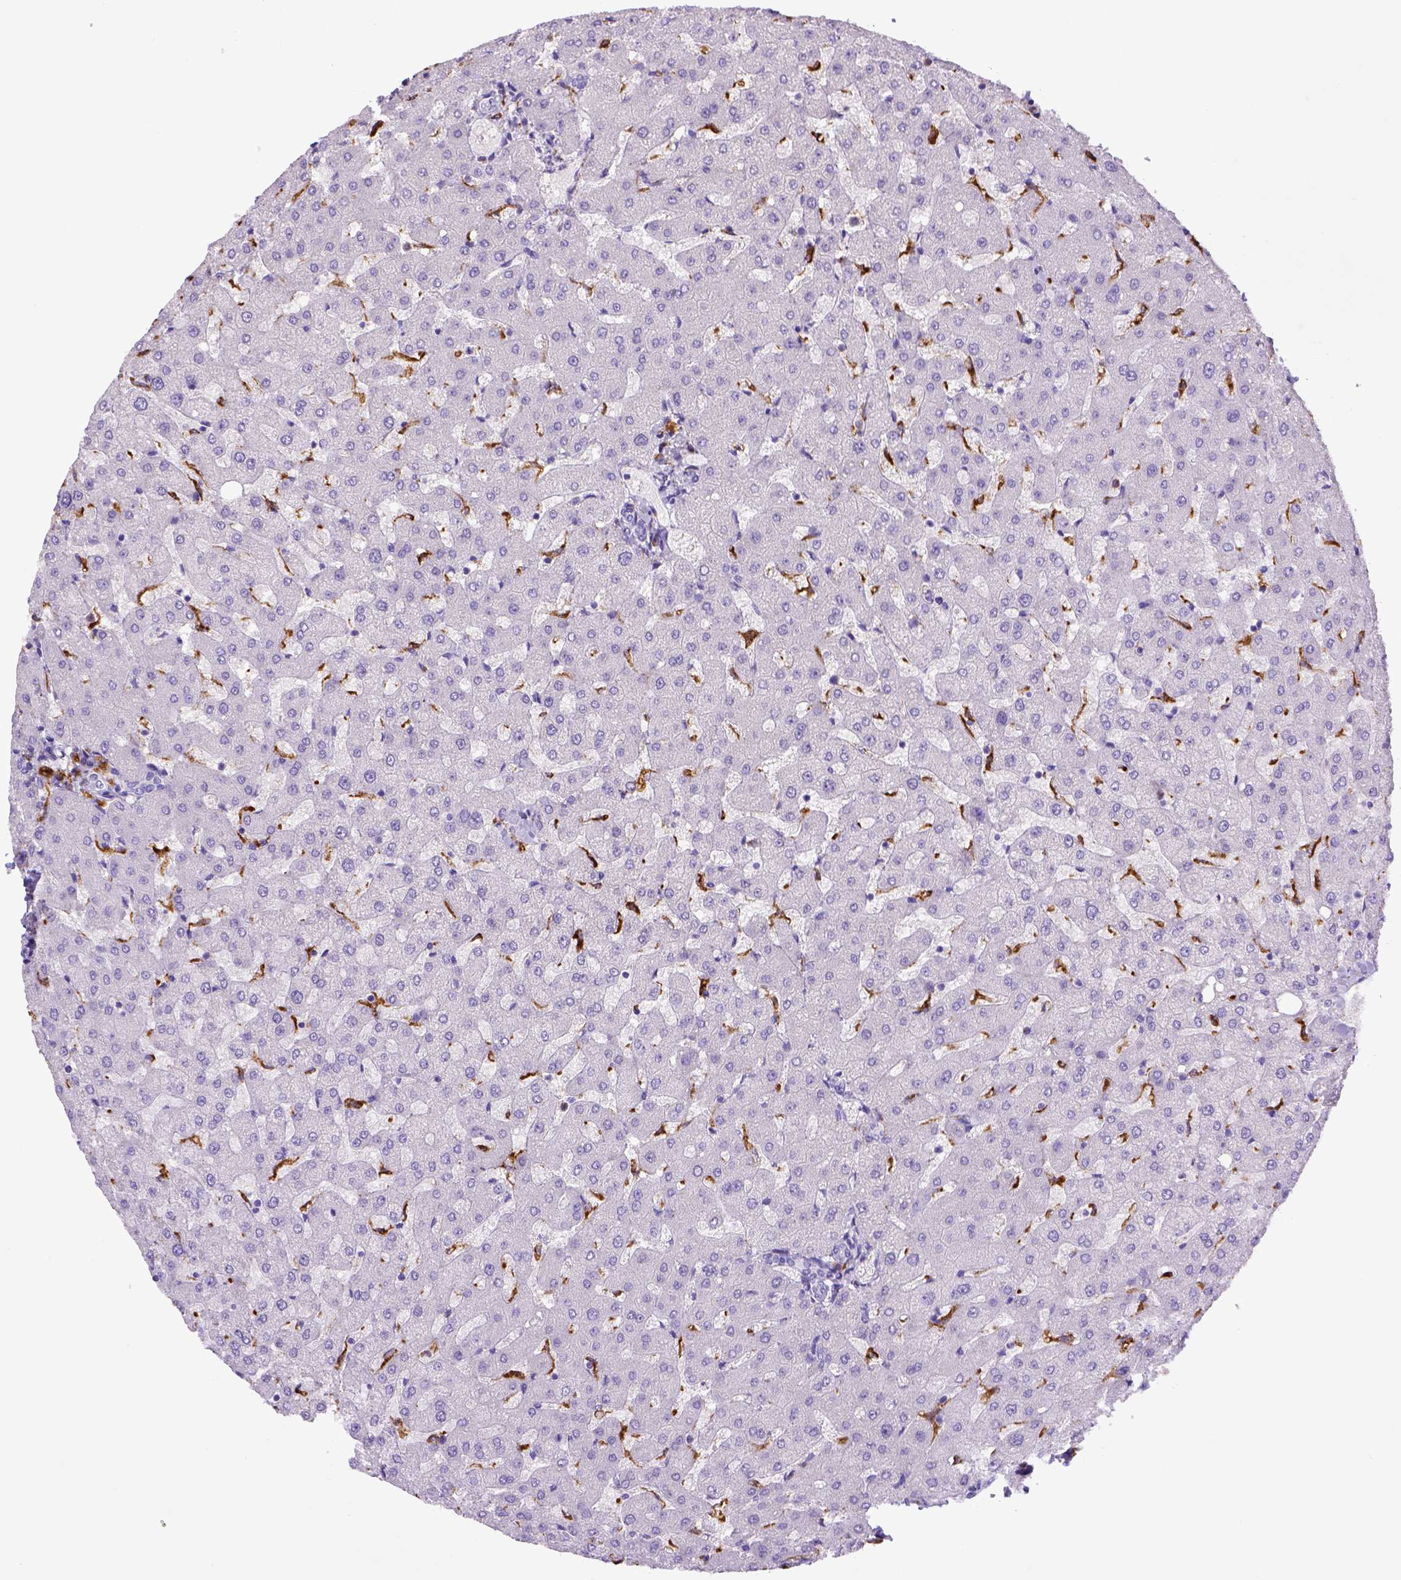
{"staining": {"intensity": "negative", "quantity": "none", "location": "none"}, "tissue": "liver", "cell_type": "Cholangiocytes", "image_type": "normal", "snomed": [{"axis": "morphology", "description": "Normal tissue, NOS"}, {"axis": "topography", "description": "Liver"}], "caption": "A histopathology image of human liver is negative for staining in cholangiocytes. (Brightfield microscopy of DAB (3,3'-diaminobenzidine) immunohistochemistry at high magnification).", "gene": "CD68", "patient": {"sex": "female", "age": 50}}